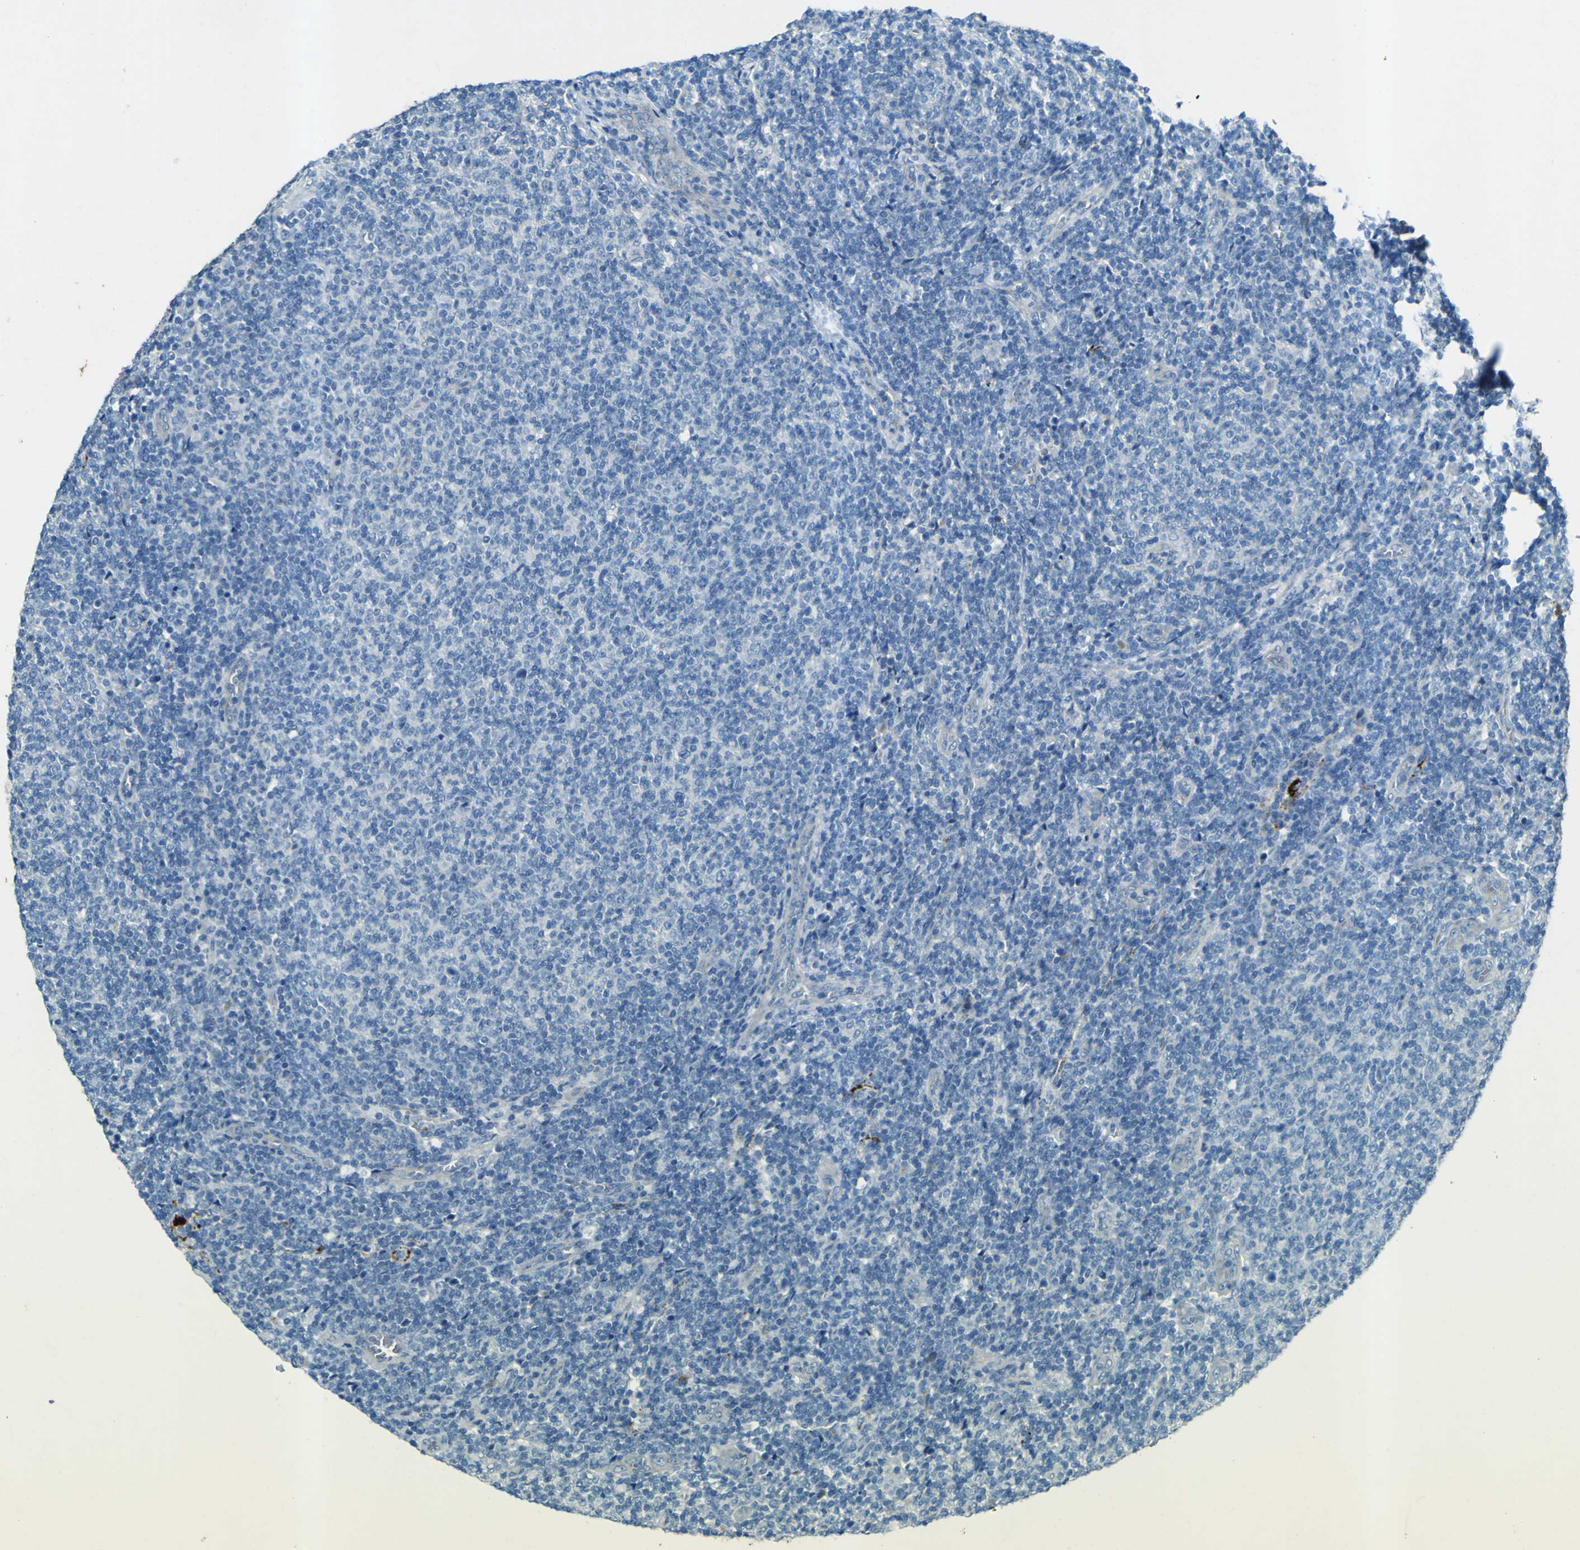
{"staining": {"intensity": "negative", "quantity": "none", "location": "none"}, "tissue": "lymphoma", "cell_type": "Tumor cells", "image_type": "cancer", "snomed": [{"axis": "morphology", "description": "Malignant lymphoma, non-Hodgkin's type, Low grade"}, {"axis": "topography", "description": "Lymph node"}], "caption": "Immunohistochemistry (IHC) photomicrograph of neoplastic tissue: human malignant lymphoma, non-Hodgkin's type (low-grade) stained with DAB (3,3'-diaminobenzidine) displays no significant protein positivity in tumor cells.", "gene": "PDE9A", "patient": {"sex": "male", "age": 66}}